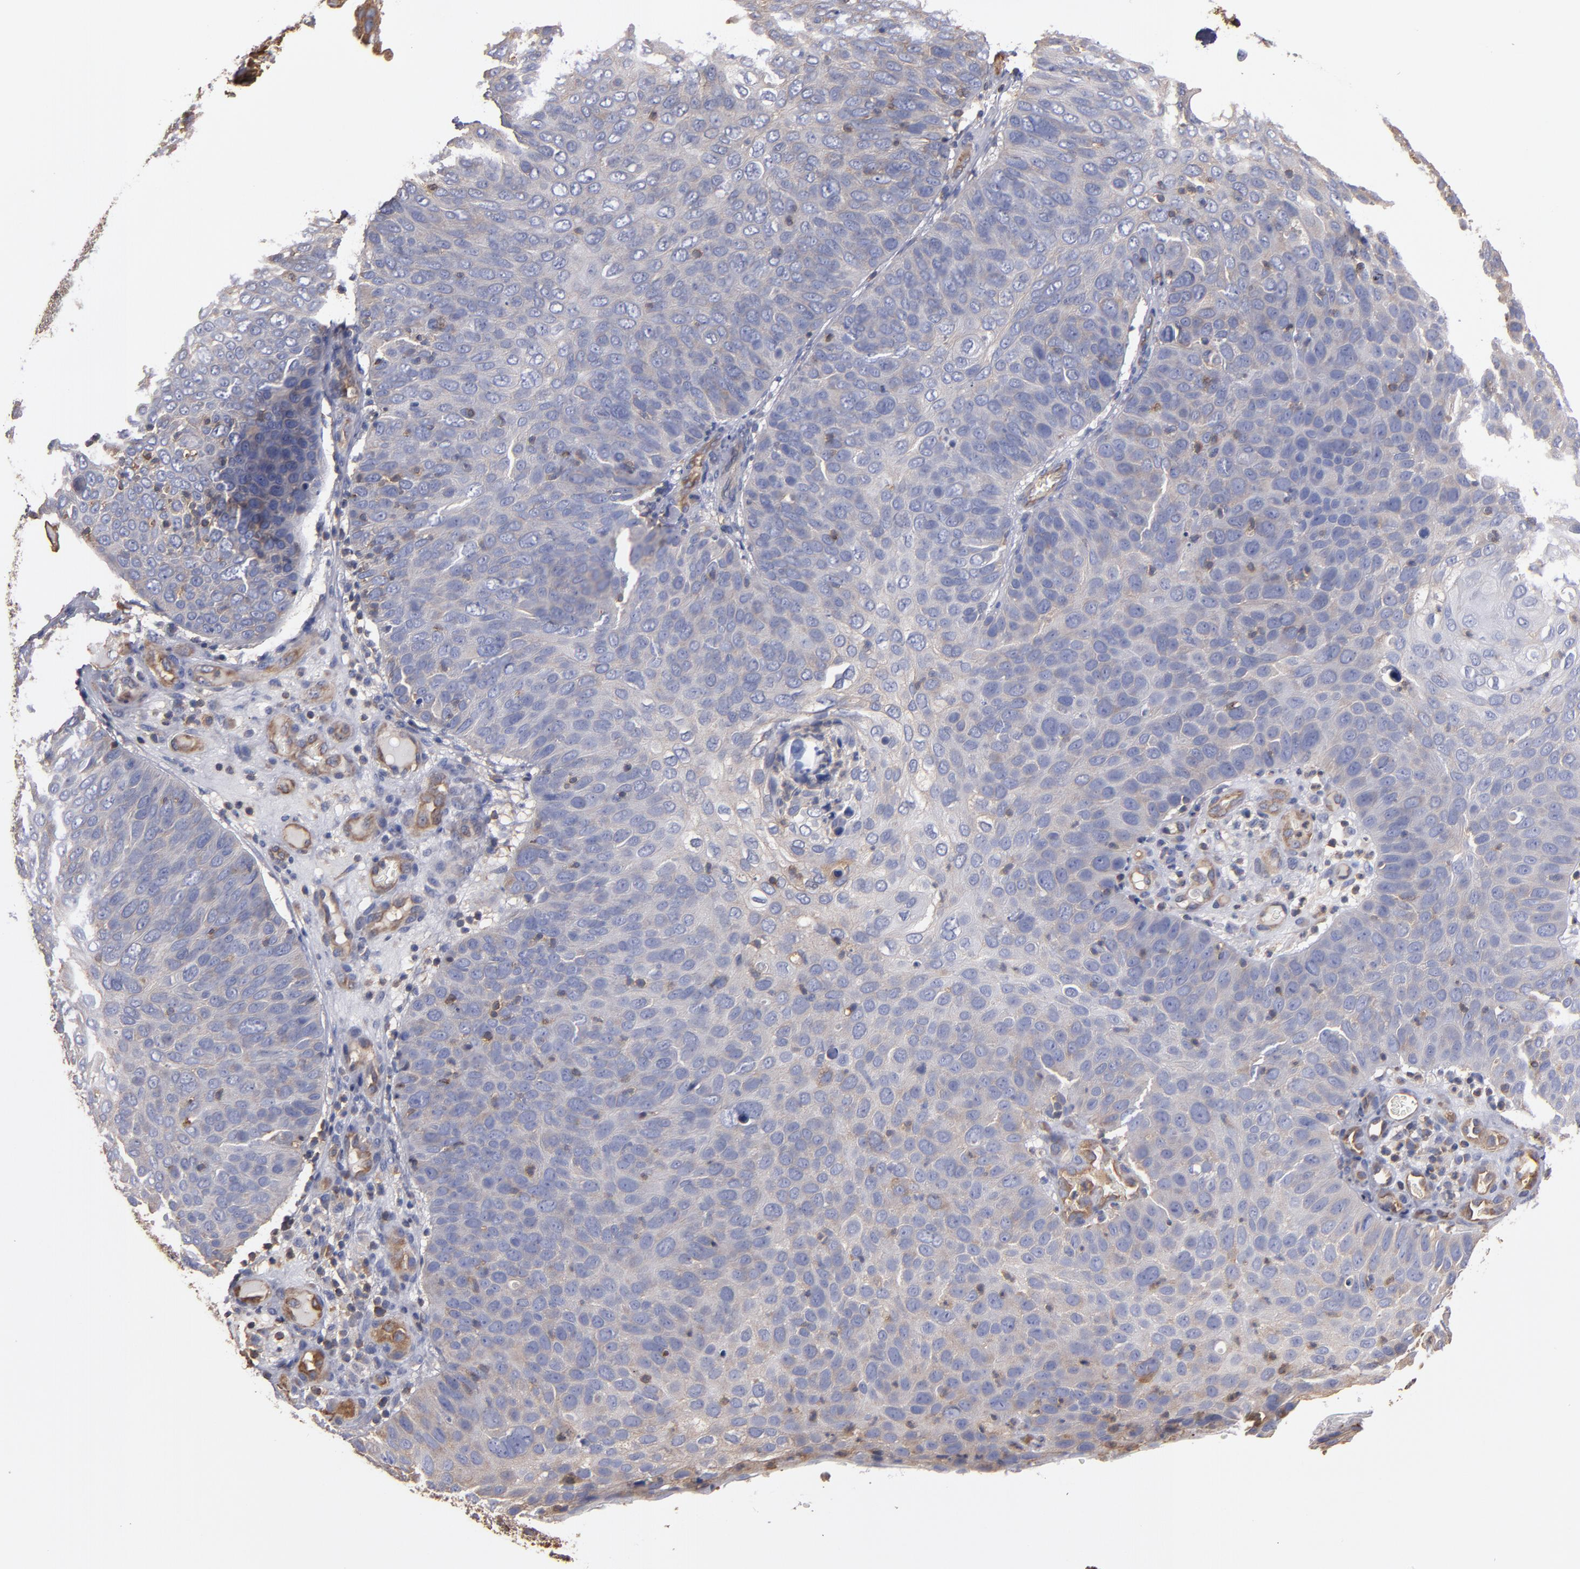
{"staining": {"intensity": "weak", "quantity": ">75%", "location": "cytoplasmic/membranous"}, "tissue": "skin cancer", "cell_type": "Tumor cells", "image_type": "cancer", "snomed": [{"axis": "morphology", "description": "Squamous cell carcinoma, NOS"}, {"axis": "topography", "description": "Skin"}], "caption": "The immunohistochemical stain shows weak cytoplasmic/membranous staining in tumor cells of skin squamous cell carcinoma tissue.", "gene": "ESYT2", "patient": {"sex": "male", "age": 87}}